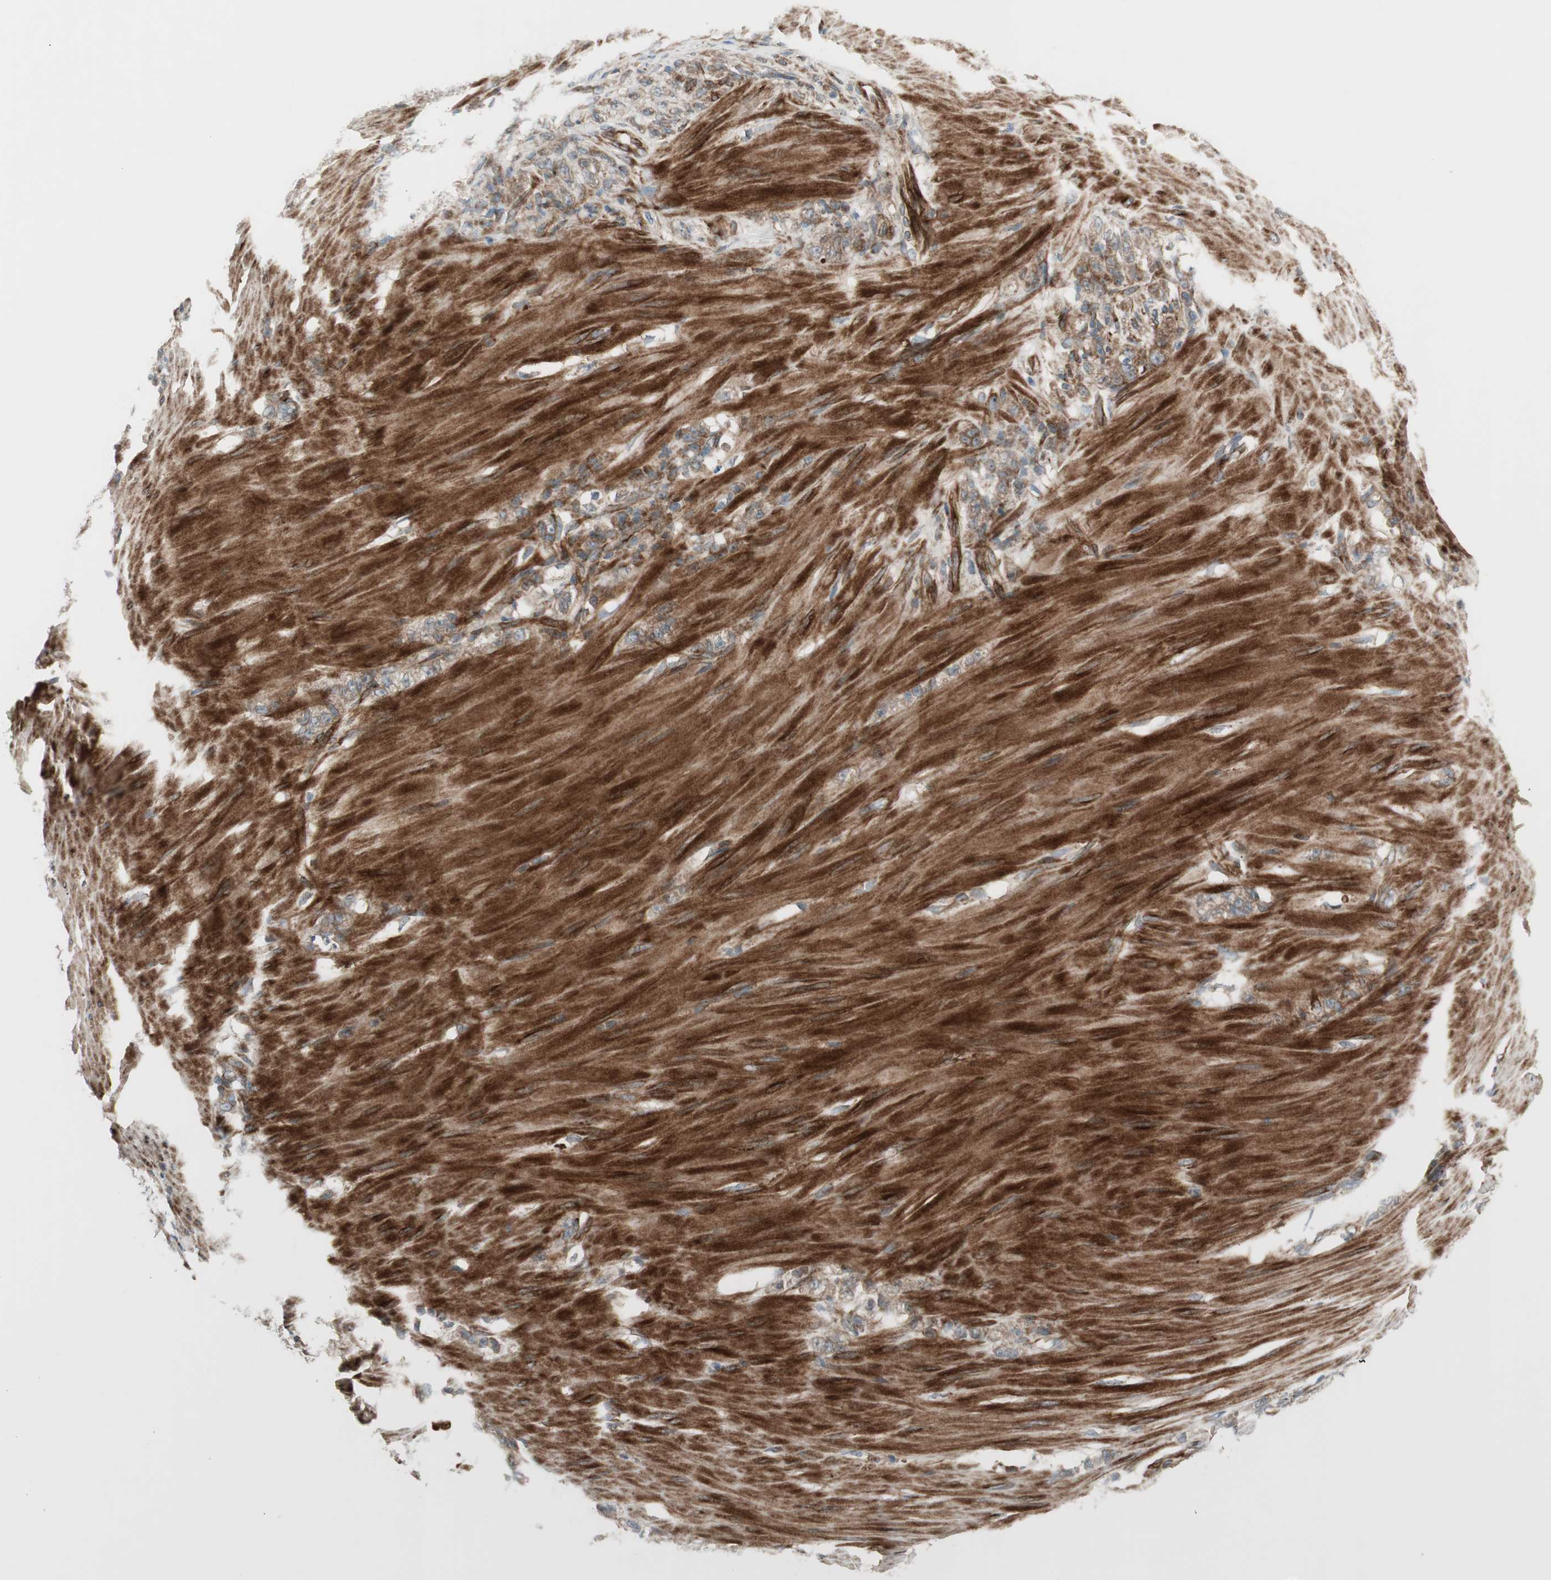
{"staining": {"intensity": "weak", "quantity": ">75%", "location": "cytoplasmic/membranous"}, "tissue": "stomach cancer", "cell_type": "Tumor cells", "image_type": "cancer", "snomed": [{"axis": "morphology", "description": "Adenocarcinoma, NOS"}, {"axis": "topography", "description": "Stomach"}], "caption": "Weak cytoplasmic/membranous positivity for a protein is appreciated in approximately >75% of tumor cells of adenocarcinoma (stomach) using immunohistochemistry (IHC).", "gene": "PPP2R5E", "patient": {"sex": "male", "age": 82}}